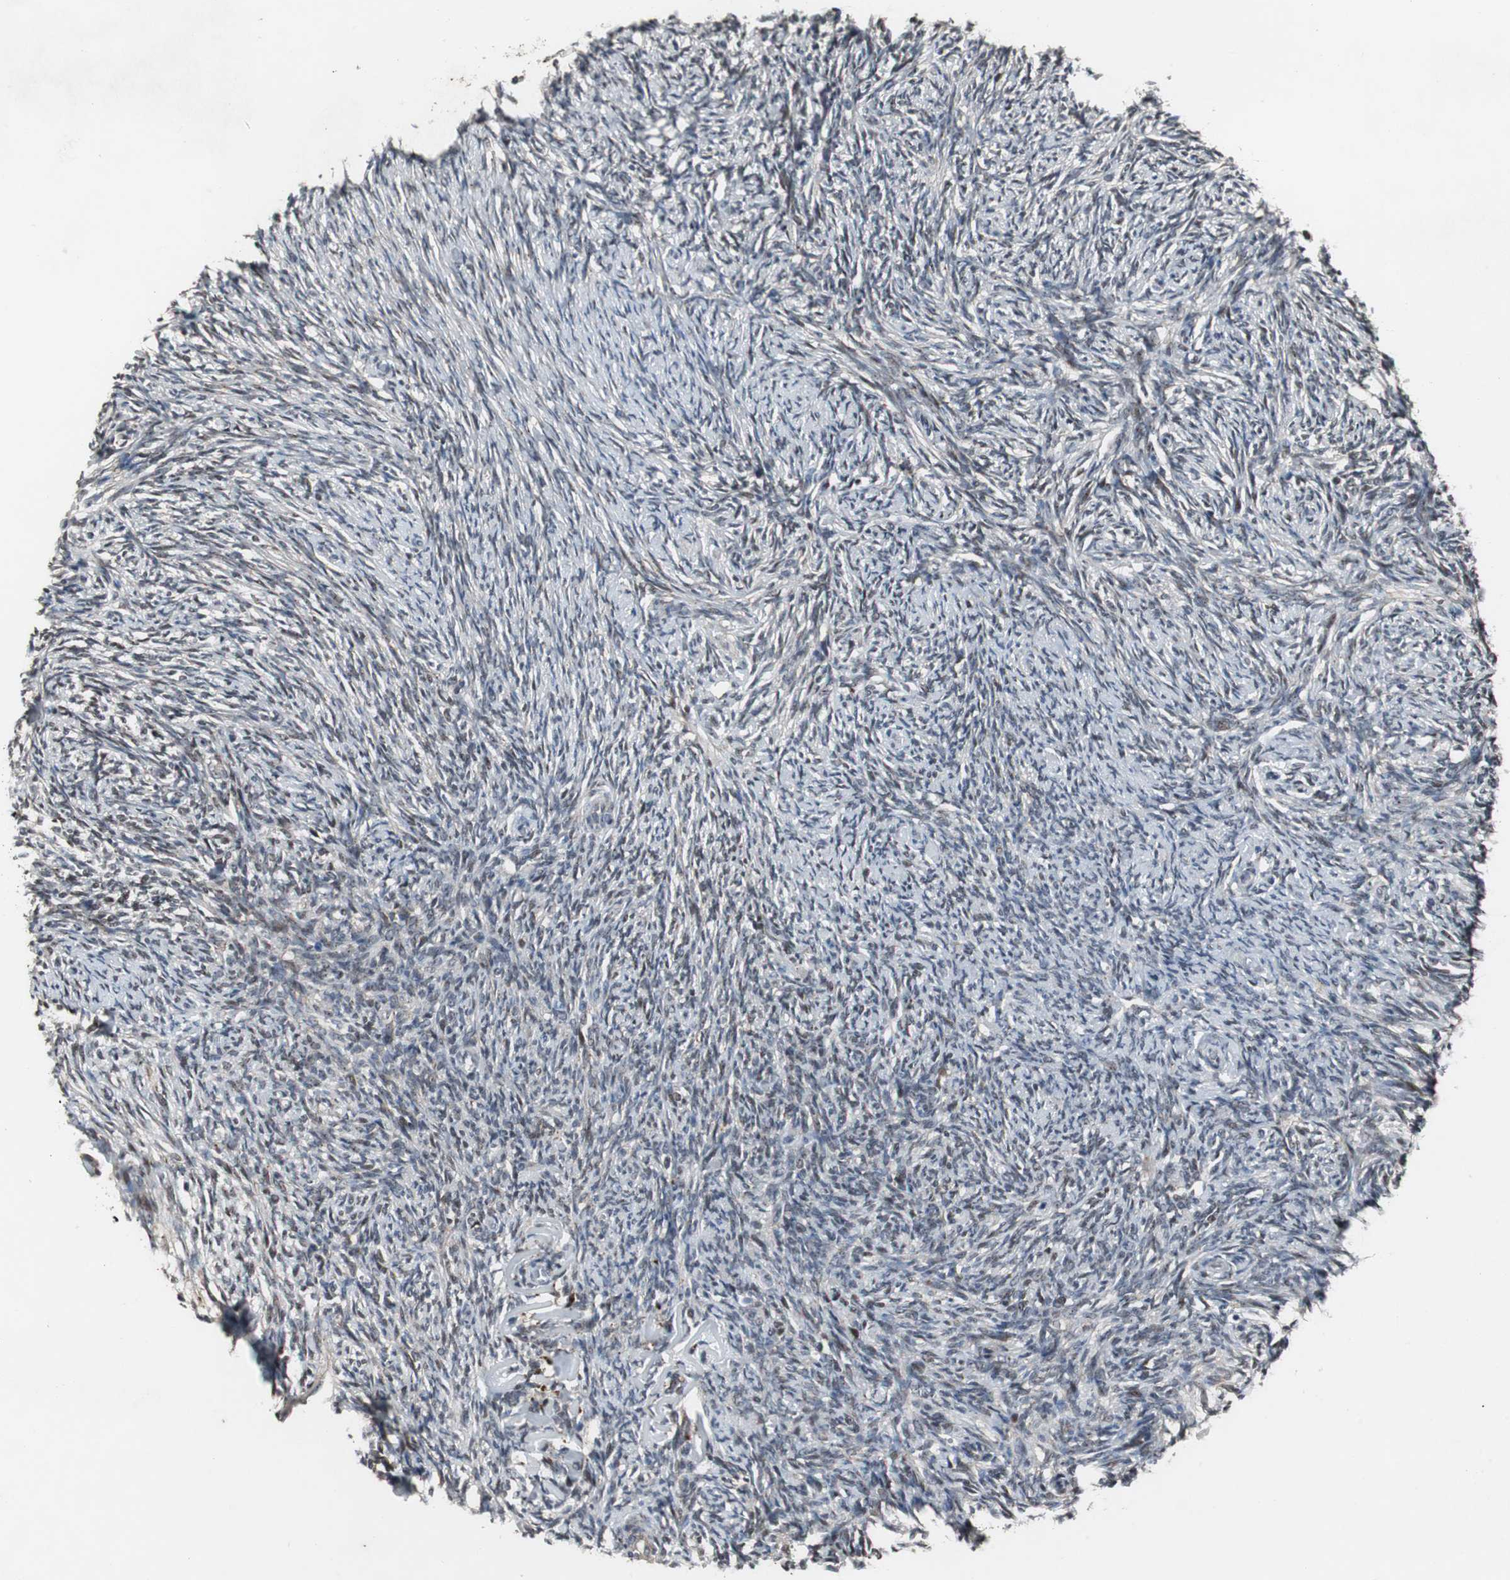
{"staining": {"intensity": "negative", "quantity": "none", "location": "none"}, "tissue": "ovary", "cell_type": "Ovarian stroma cells", "image_type": "normal", "snomed": [{"axis": "morphology", "description": "Normal tissue, NOS"}, {"axis": "topography", "description": "Ovary"}], "caption": "Immunohistochemistry photomicrograph of unremarkable ovary stained for a protein (brown), which exhibits no staining in ovarian stroma cells.", "gene": "MRPL40", "patient": {"sex": "female", "age": 60}}